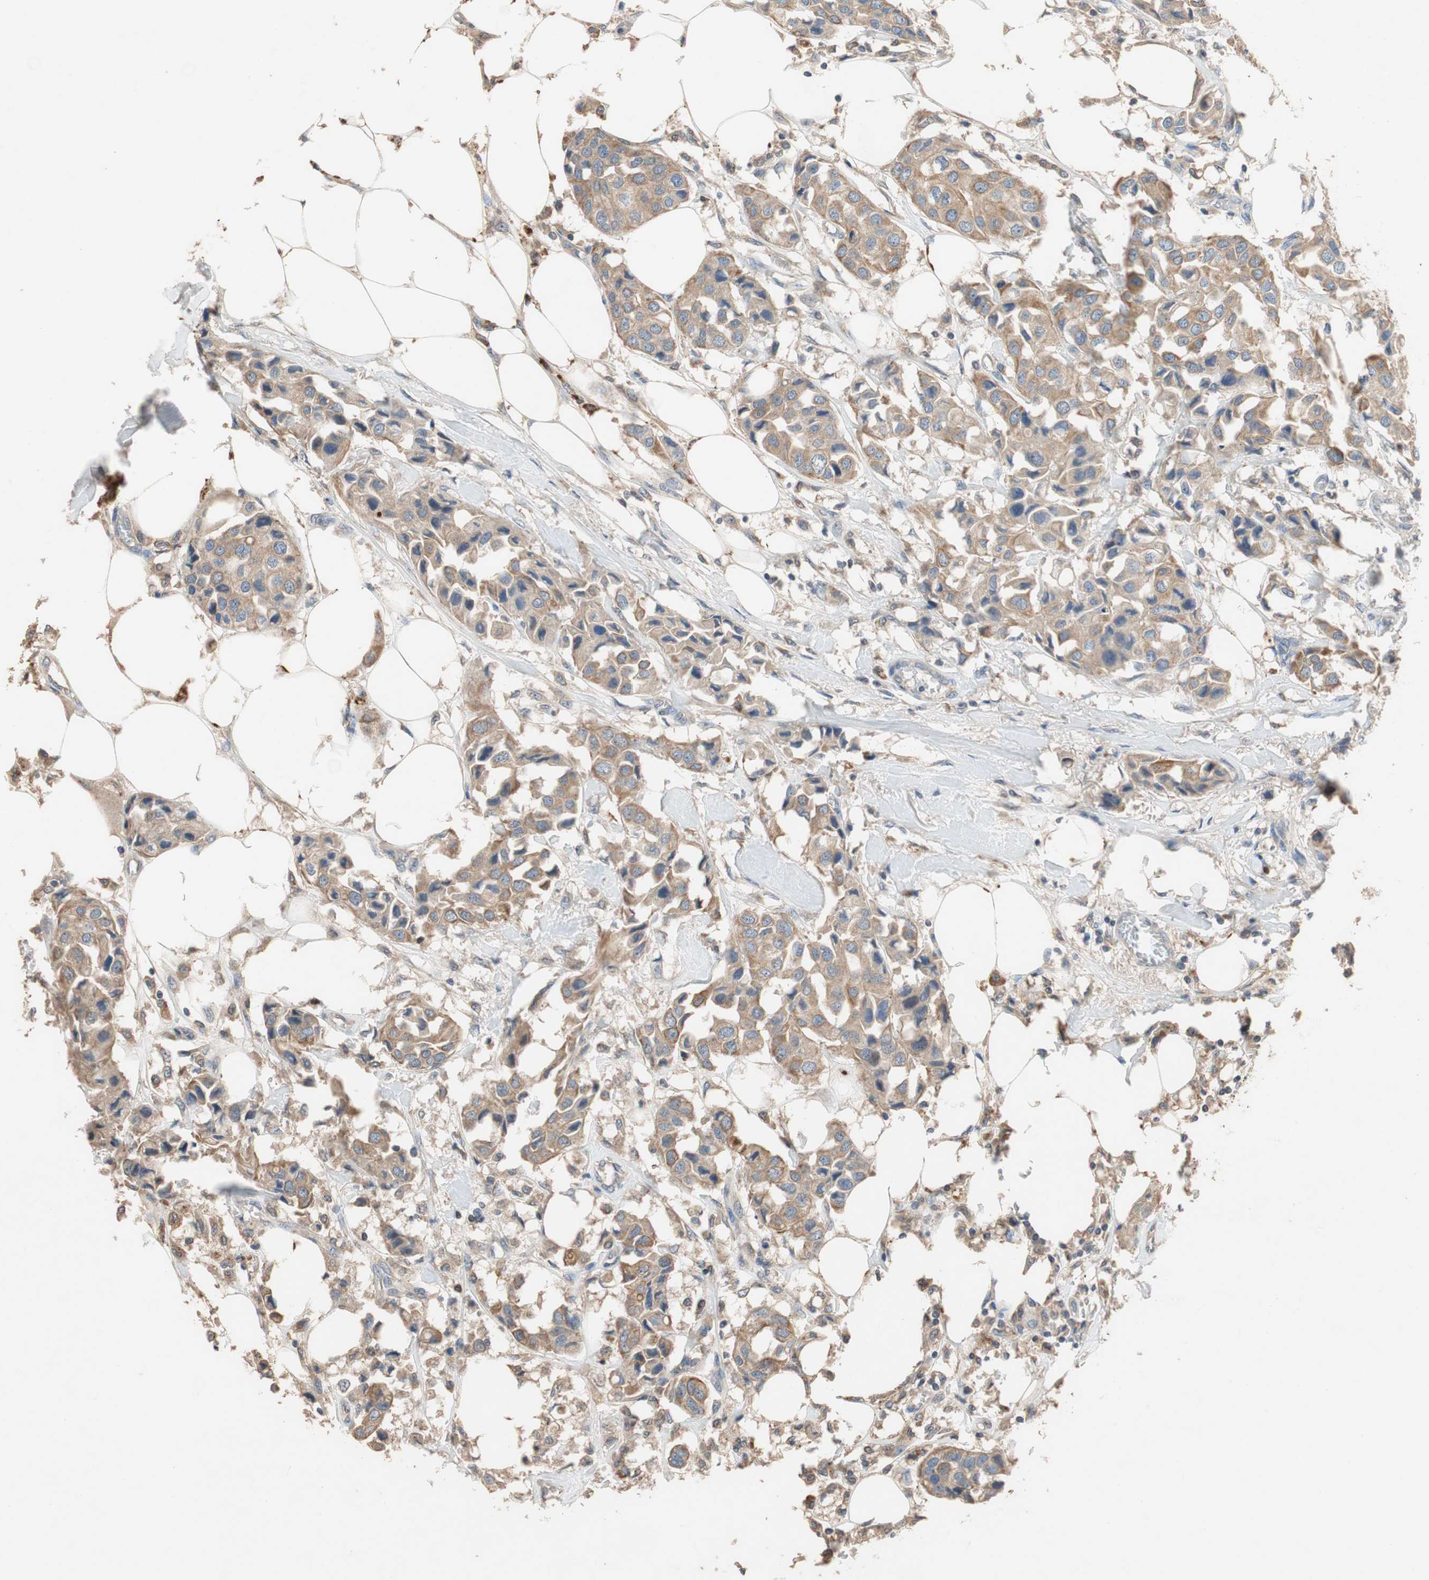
{"staining": {"intensity": "moderate", "quantity": ">75%", "location": "cytoplasmic/membranous"}, "tissue": "breast cancer", "cell_type": "Tumor cells", "image_type": "cancer", "snomed": [{"axis": "morphology", "description": "Duct carcinoma"}, {"axis": "topography", "description": "Breast"}], "caption": "A histopathology image showing moderate cytoplasmic/membranous positivity in approximately >75% of tumor cells in breast invasive ductal carcinoma, as visualized by brown immunohistochemical staining.", "gene": "ADAP1", "patient": {"sex": "female", "age": 80}}